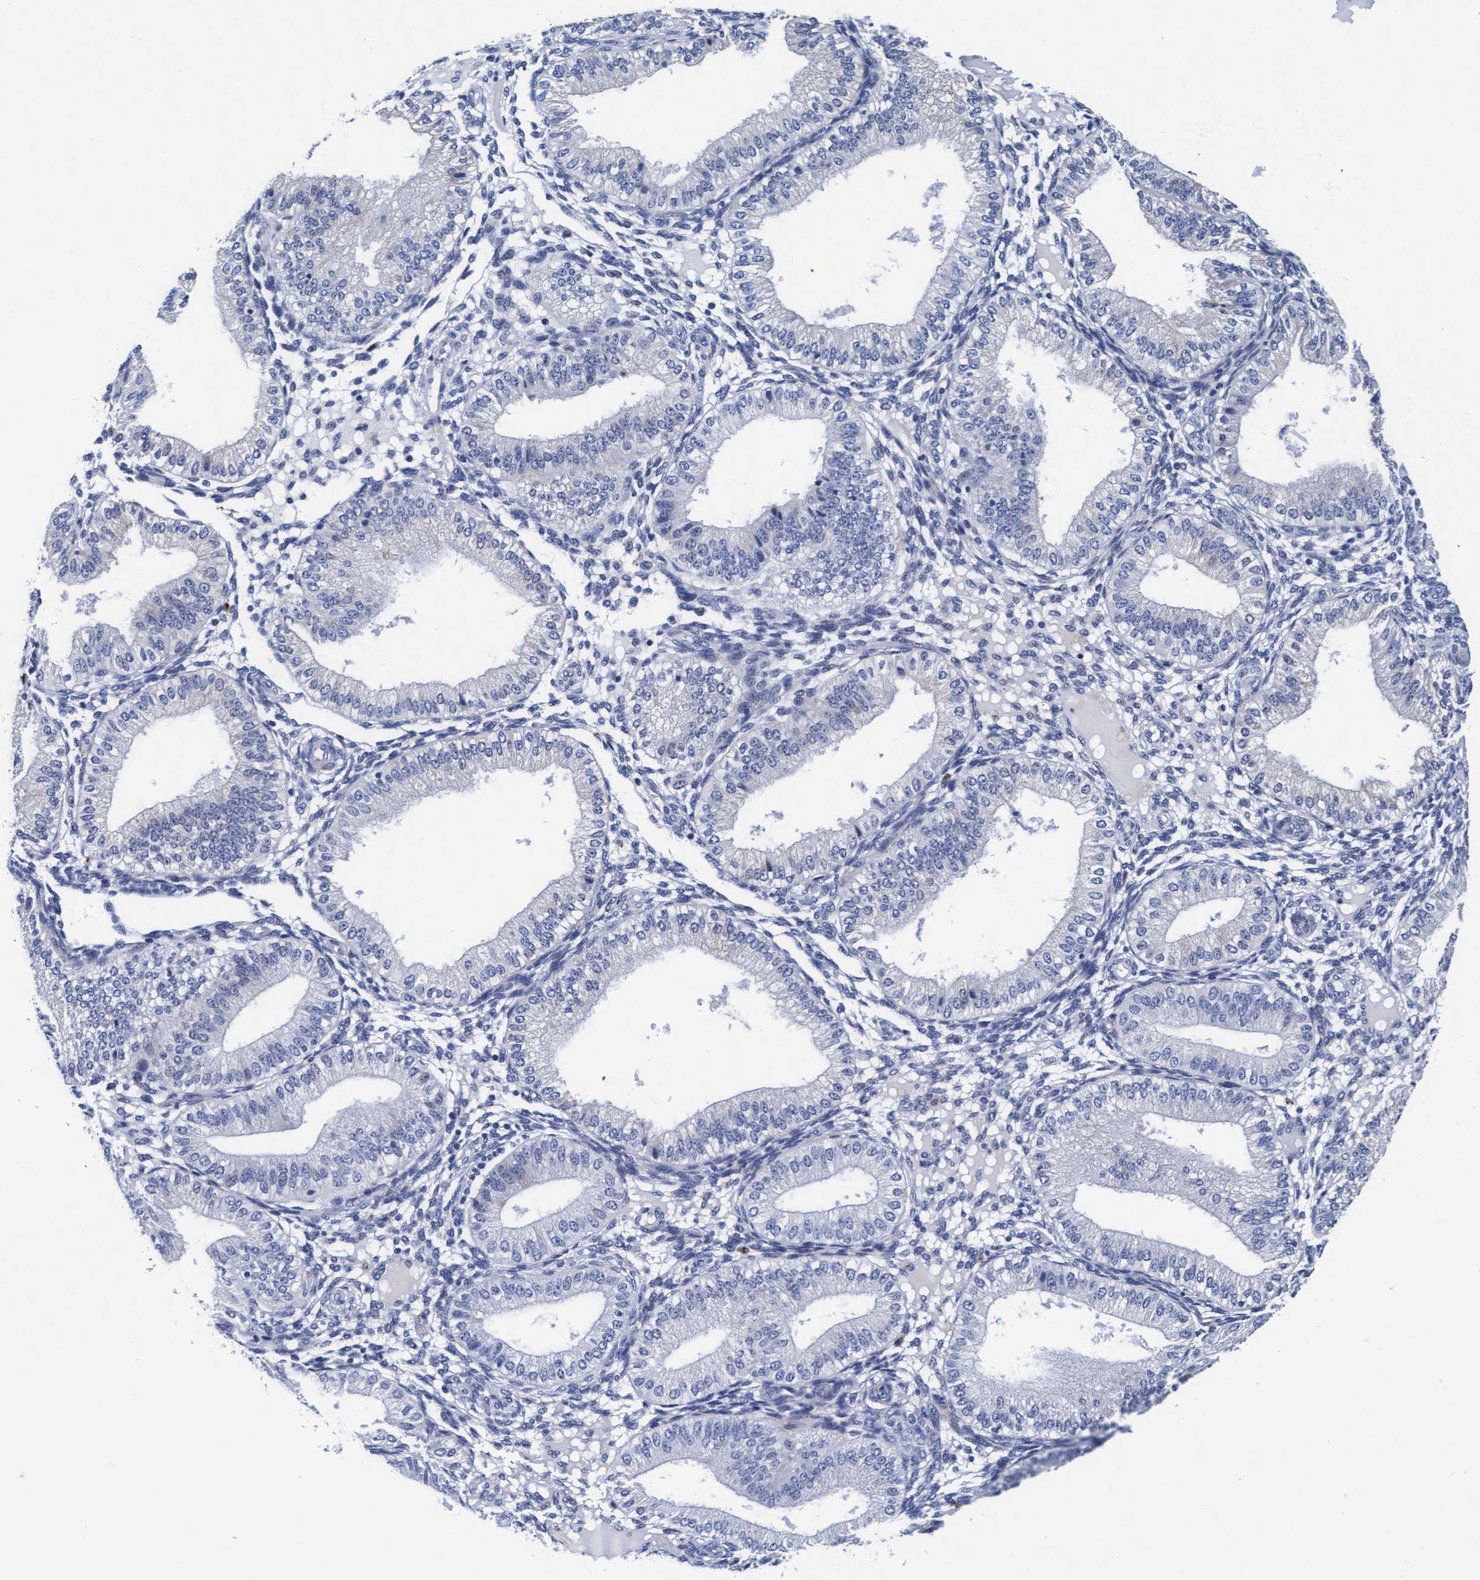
{"staining": {"intensity": "negative", "quantity": "none", "location": "none"}, "tissue": "endometrium", "cell_type": "Cells in endometrial stroma", "image_type": "normal", "snomed": [{"axis": "morphology", "description": "Normal tissue, NOS"}, {"axis": "topography", "description": "Endometrium"}], "caption": "A high-resolution photomicrograph shows immunohistochemistry (IHC) staining of unremarkable endometrium, which displays no significant positivity in cells in endometrial stroma. Nuclei are stained in blue.", "gene": "ARSG", "patient": {"sex": "female", "age": 39}}